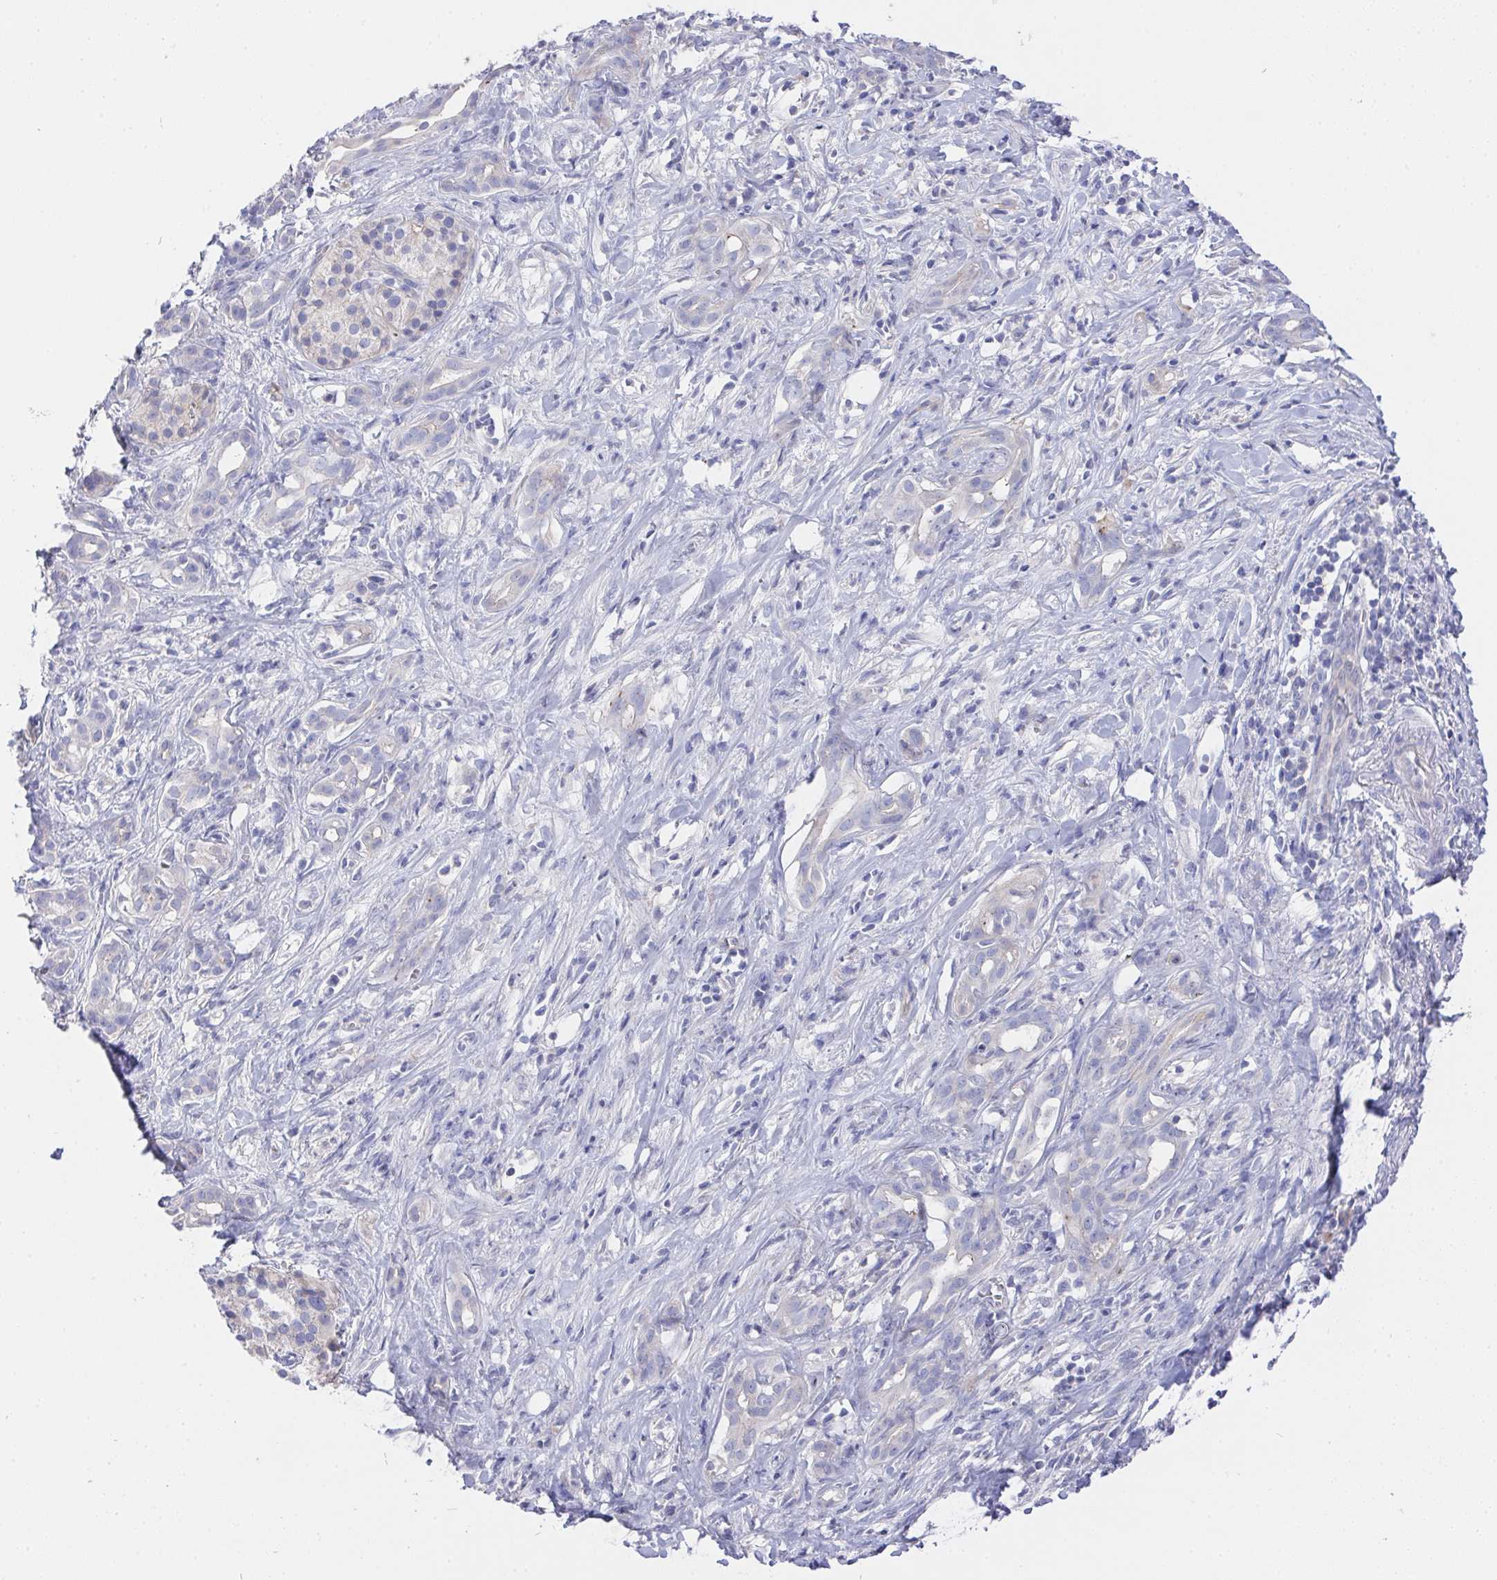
{"staining": {"intensity": "negative", "quantity": "none", "location": "none"}, "tissue": "pancreatic cancer", "cell_type": "Tumor cells", "image_type": "cancer", "snomed": [{"axis": "morphology", "description": "Adenocarcinoma, NOS"}, {"axis": "topography", "description": "Pancreas"}], "caption": "The immunohistochemistry (IHC) micrograph has no significant positivity in tumor cells of pancreatic adenocarcinoma tissue.", "gene": "PRG3", "patient": {"sex": "male", "age": 61}}